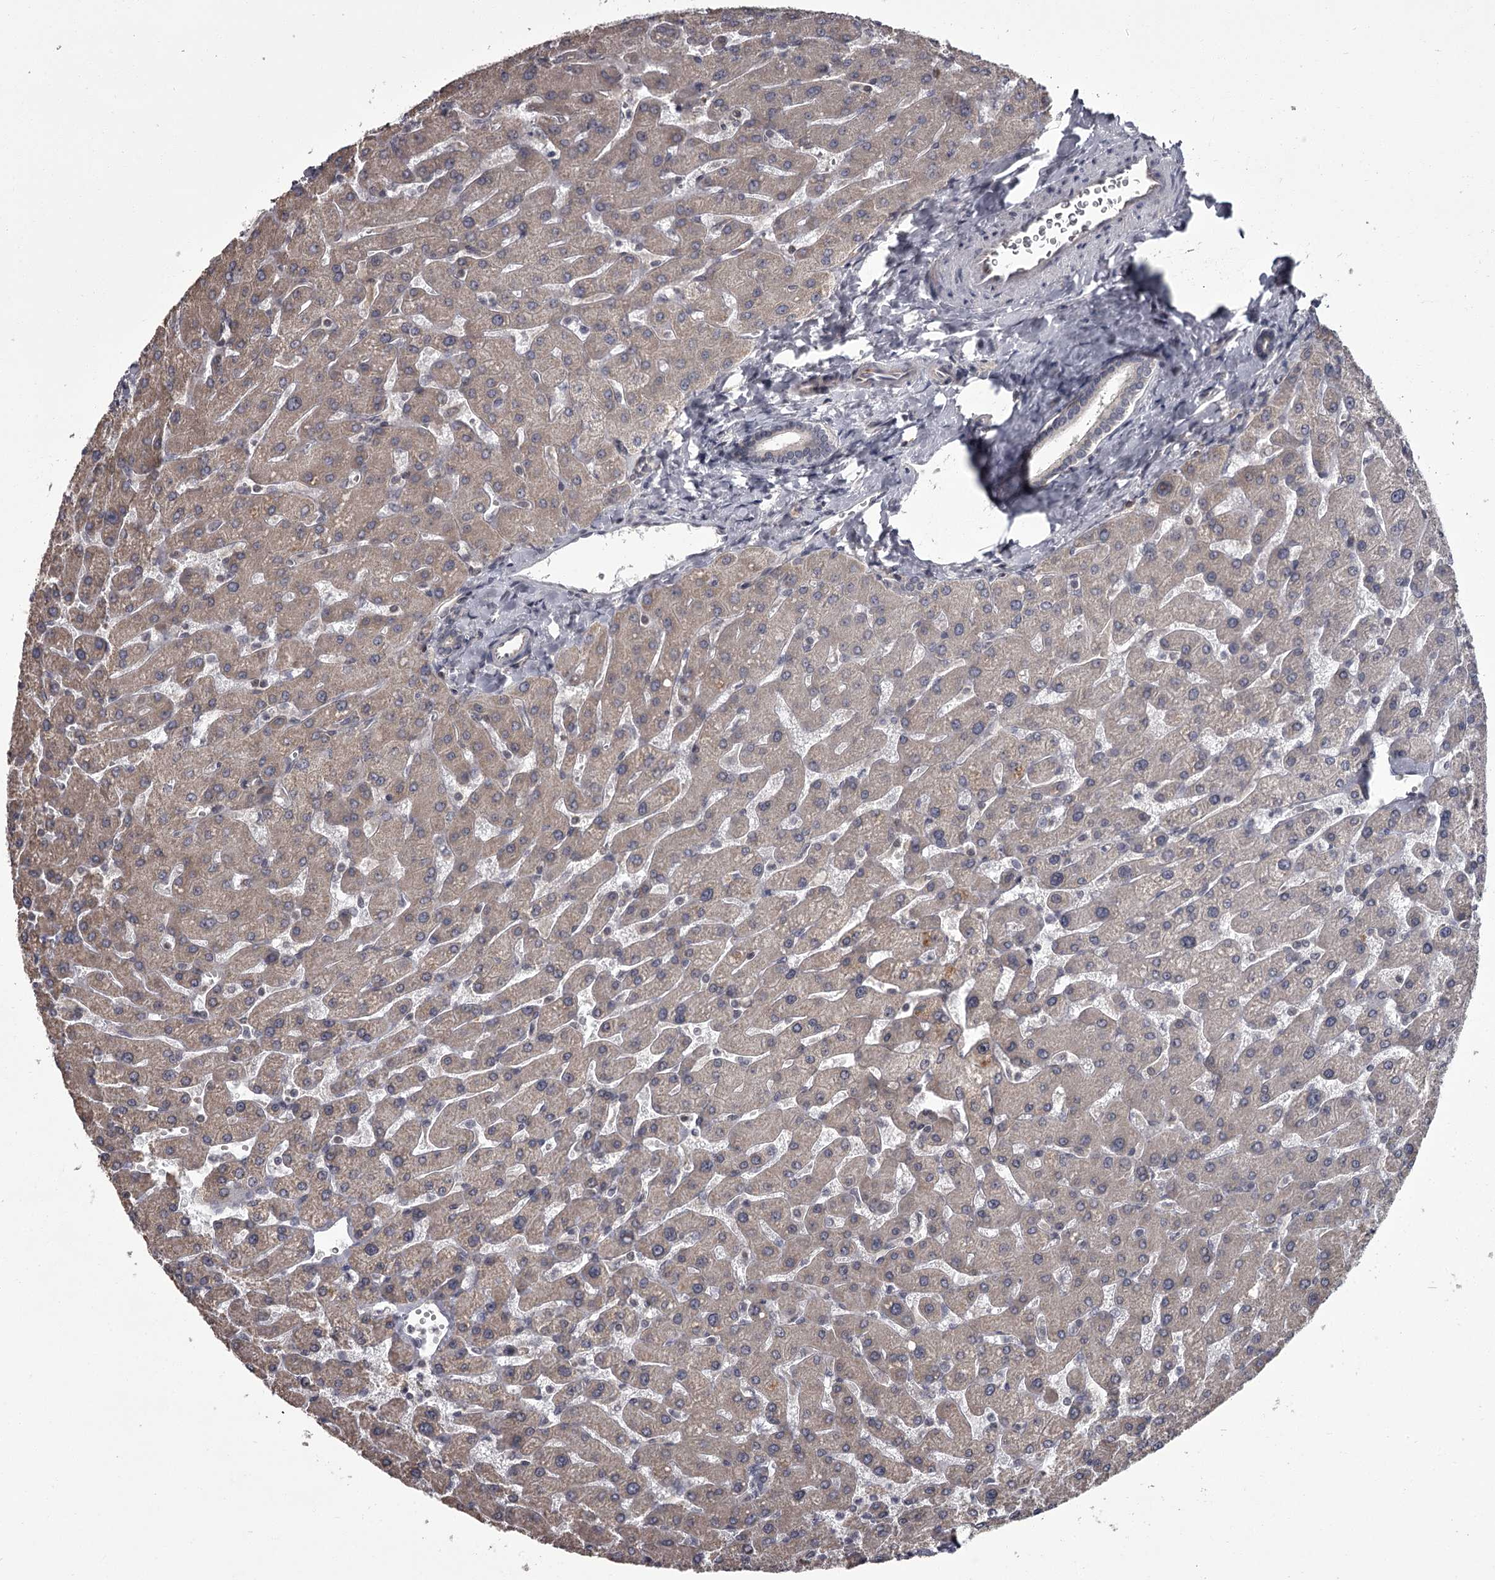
{"staining": {"intensity": "negative", "quantity": "none", "location": "none"}, "tissue": "liver", "cell_type": "Cholangiocytes", "image_type": "normal", "snomed": [{"axis": "morphology", "description": "Normal tissue, NOS"}, {"axis": "topography", "description": "Liver"}], "caption": "Image shows no significant protein positivity in cholangiocytes of normal liver.", "gene": "CCDC92", "patient": {"sex": "male", "age": 55}}